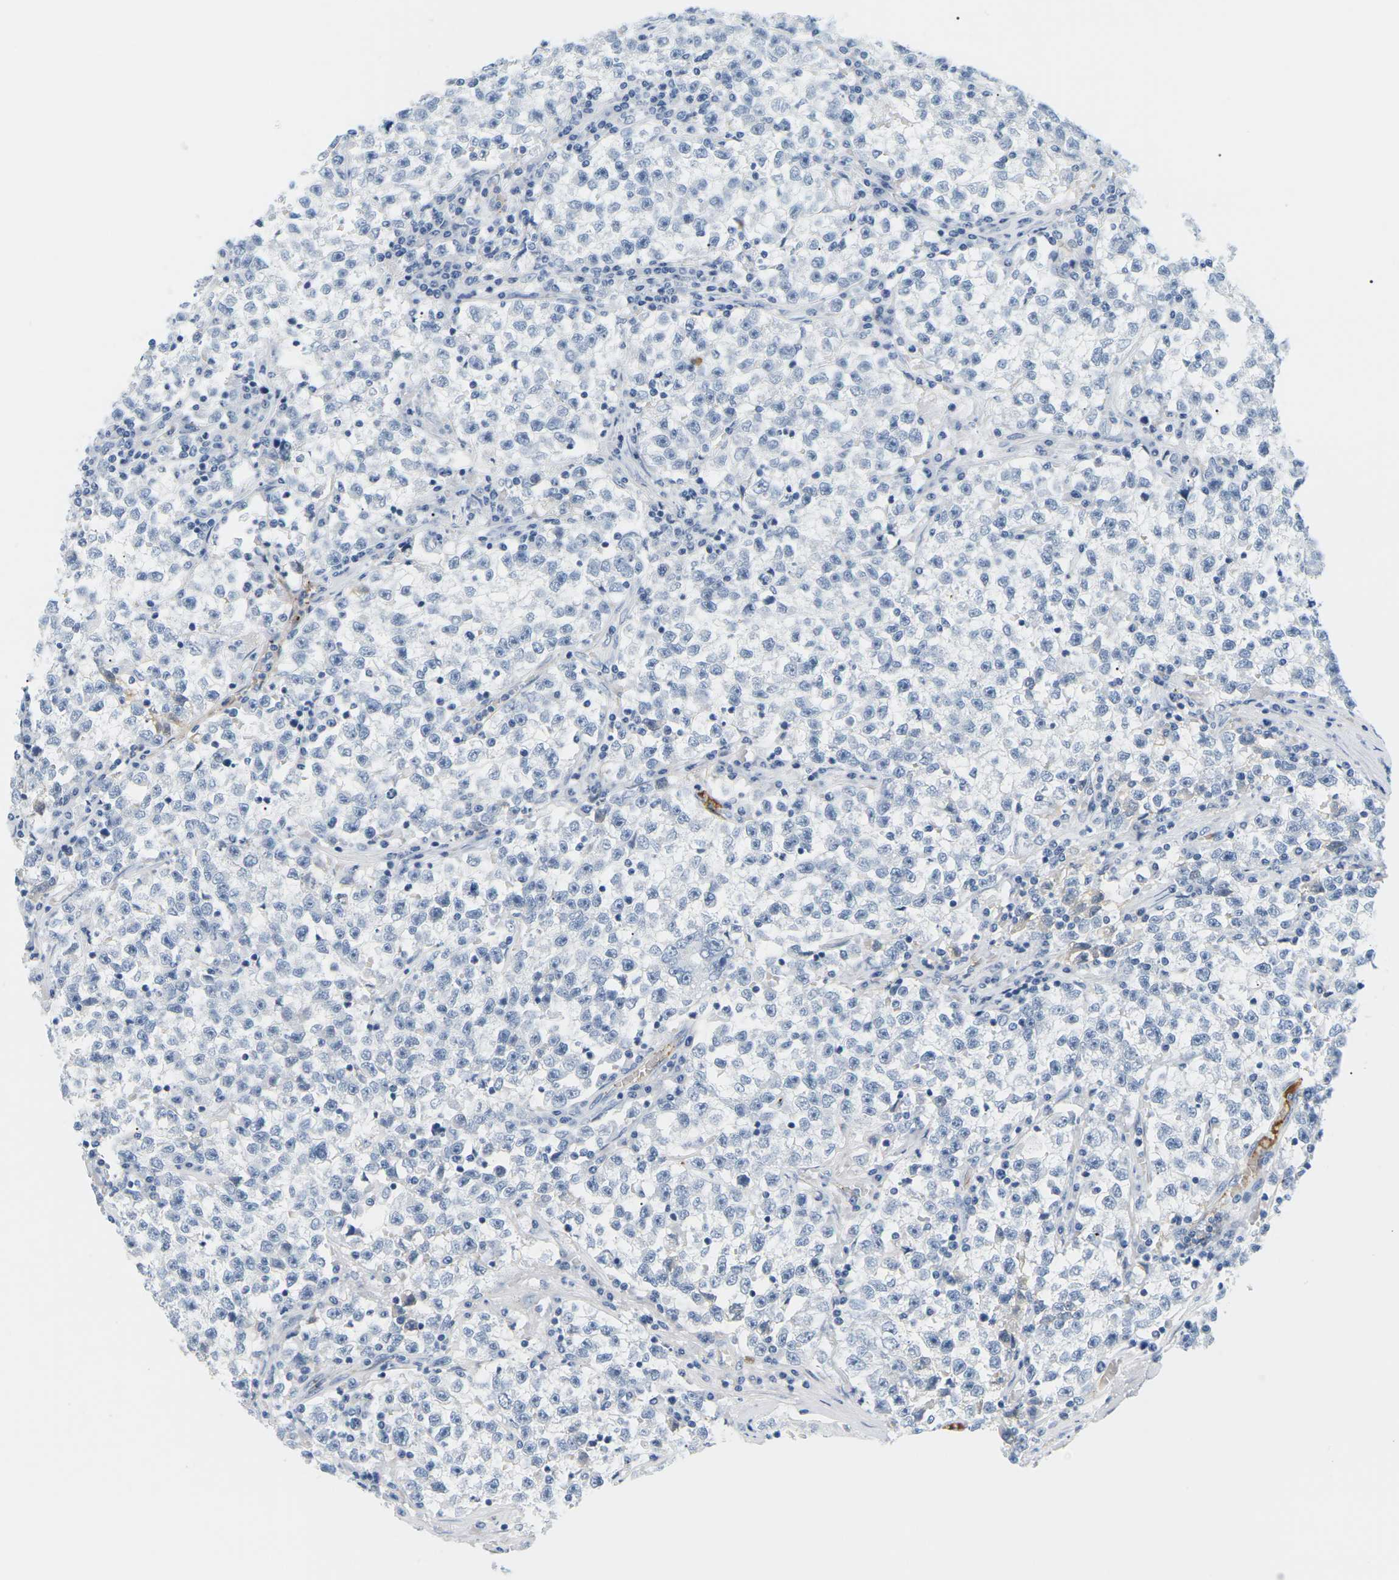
{"staining": {"intensity": "negative", "quantity": "none", "location": "none"}, "tissue": "testis cancer", "cell_type": "Tumor cells", "image_type": "cancer", "snomed": [{"axis": "morphology", "description": "Seminoma, NOS"}, {"axis": "topography", "description": "Testis"}], "caption": "This is an IHC micrograph of testis cancer. There is no expression in tumor cells.", "gene": "APOB", "patient": {"sex": "male", "age": 22}}